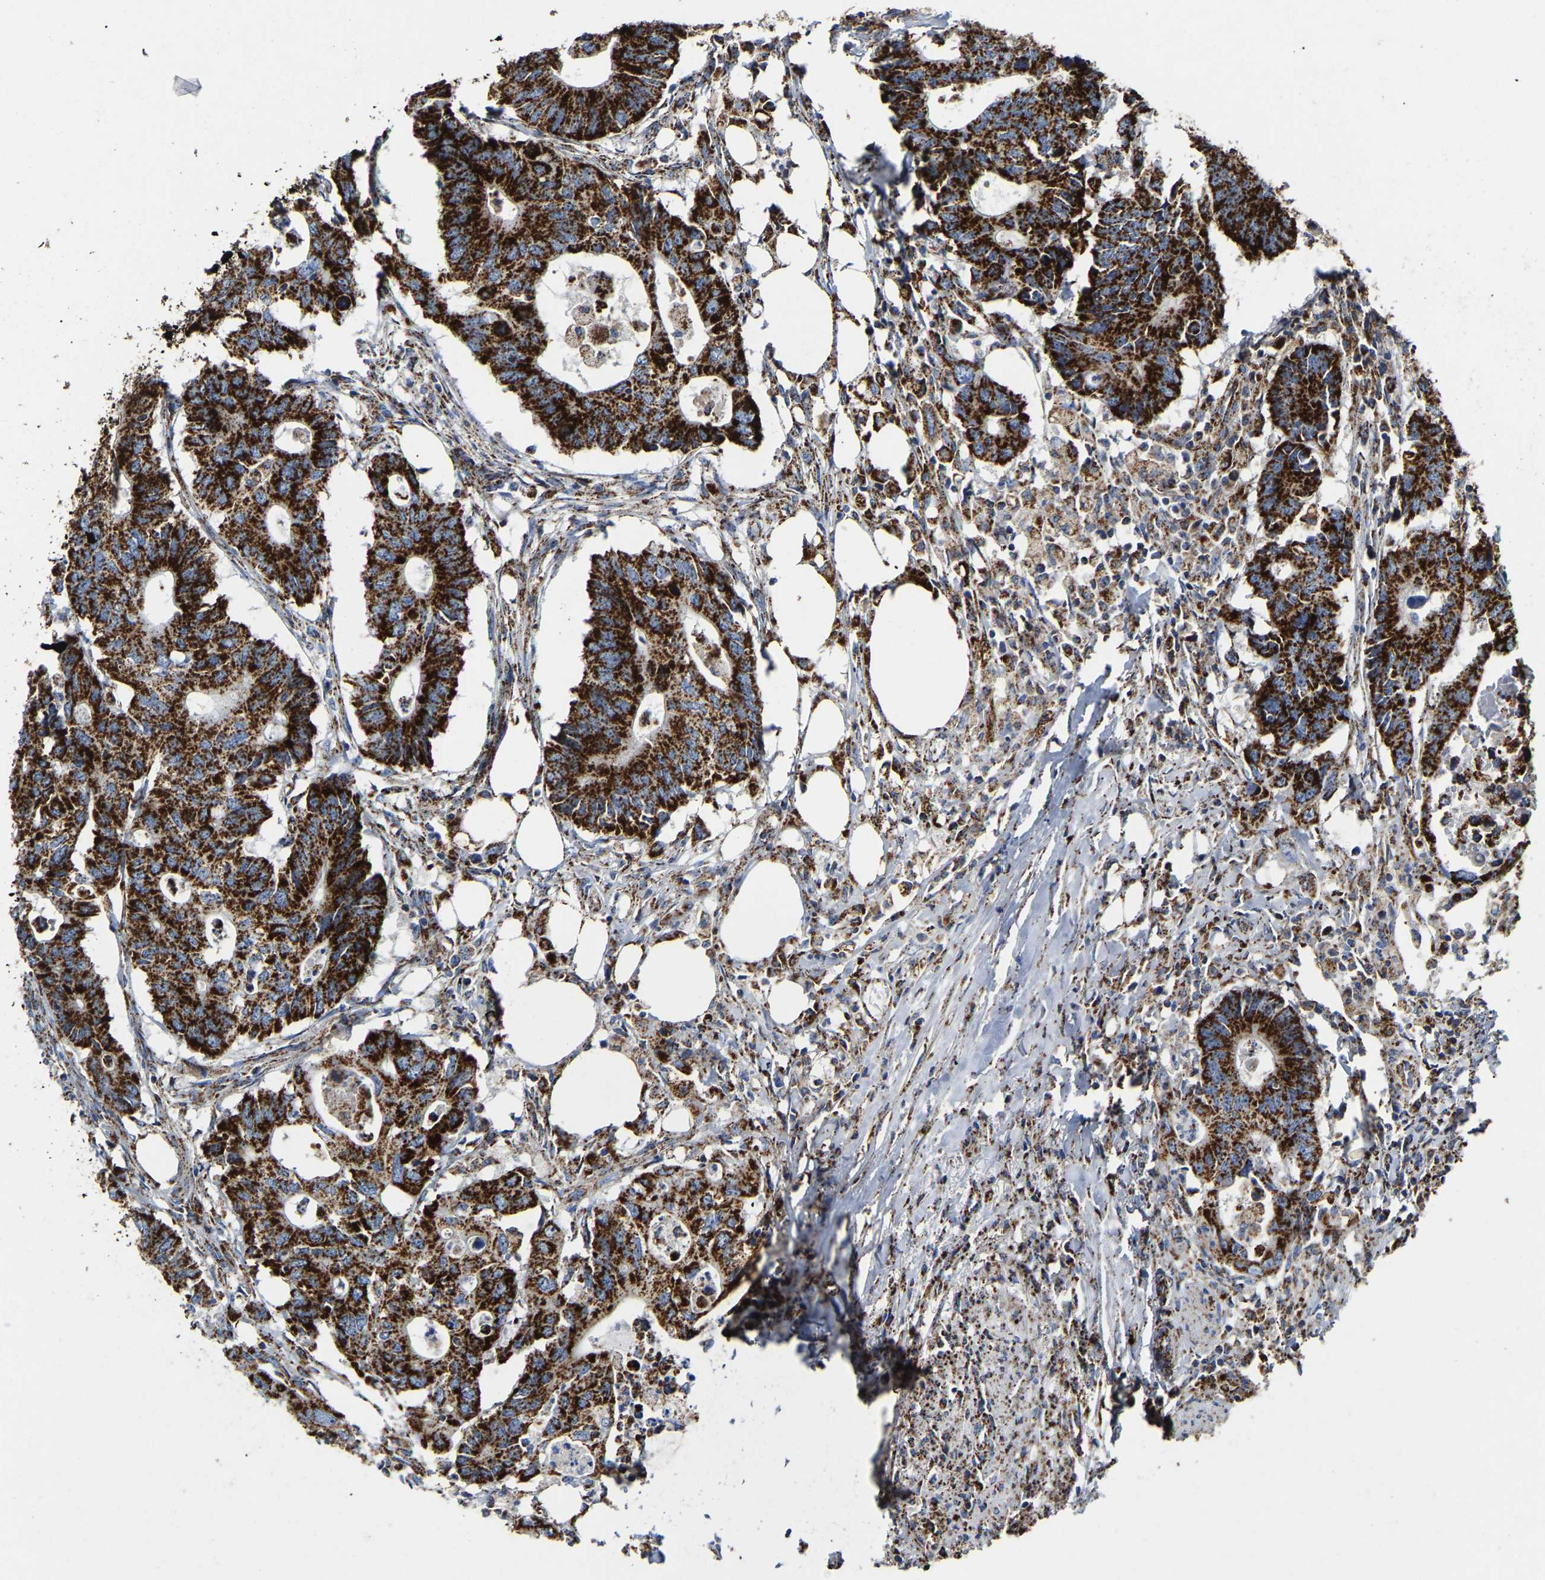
{"staining": {"intensity": "strong", "quantity": ">75%", "location": "cytoplasmic/membranous"}, "tissue": "colorectal cancer", "cell_type": "Tumor cells", "image_type": "cancer", "snomed": [{"axis": "morphology", "description": "Adenocarcinoma, NOS"}, {"axis": "topography", "description": "Colon"}], "caption": "Colorectal cancer stained for a protein reveals strong cytoplasmic/membranous positivity in tumor cells.", "gene": "HIBADH", "patient": {"sex": "male", "age": 71}}